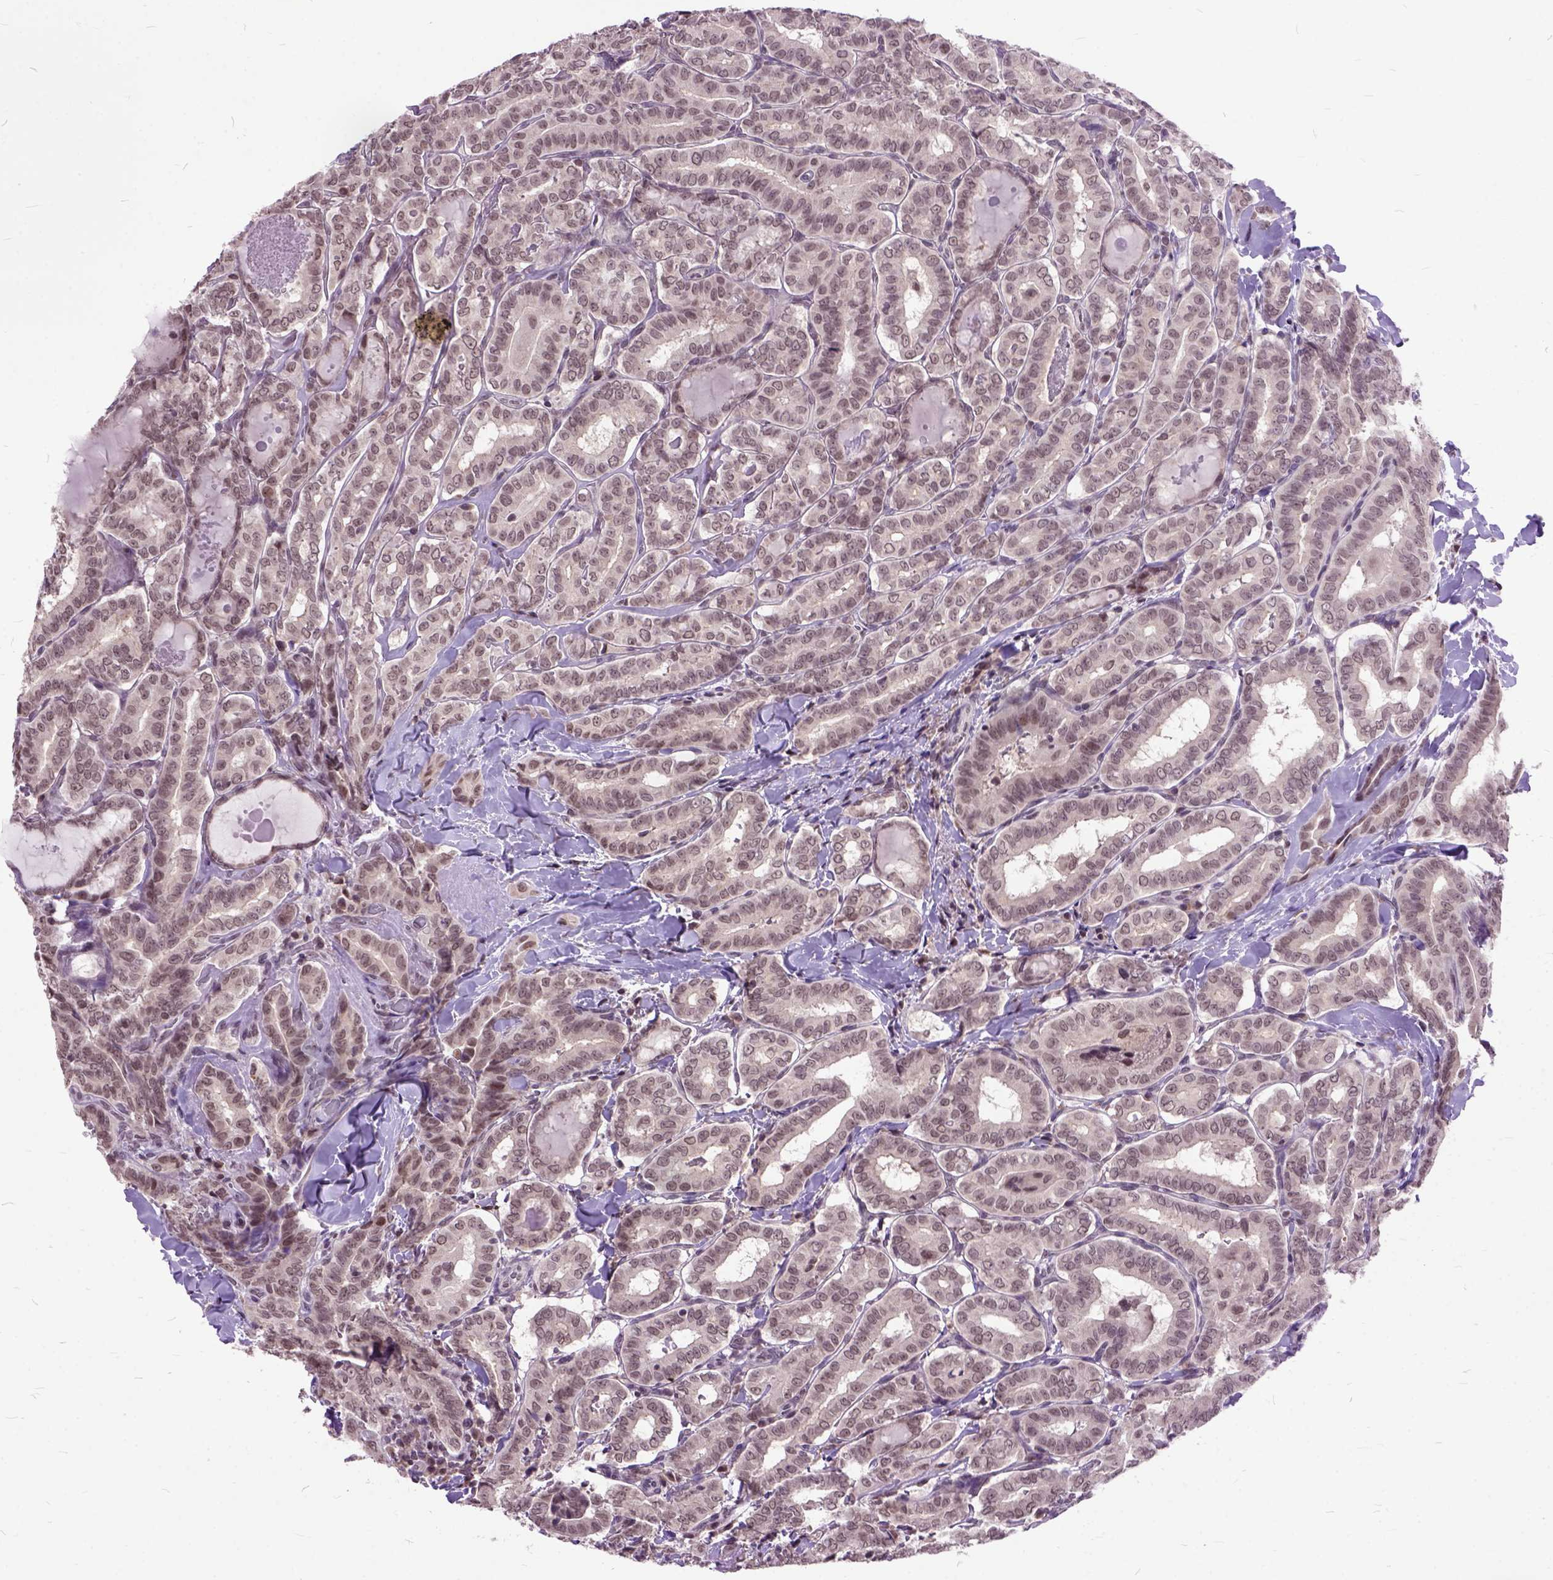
{"staining": {"intensity": "moderate", "quantity": ">75%", "location": "cytoplasmic/membranous"}, "tissue": "thyroid cancer", "cell_type": "Tumor cells", "image_type": "cancer", "snomed": [{"axis": "morphology", "description": "Papillary adenocarcinoma, NOS"}, {"axis": "morphology", "description": "Papillary adenoma metastatic"}, {"axis": "topography", "description": "Thyroid gland"}], "caption": "Immunohistochemistry histopathology image of neoplastic tissue: human thyroid cancer stained using immunohistochemistry (IHC) shows medium levels of moderate protein expression localized specifically in the cytoplasmic/membranous of tumor cells, appearing as a cytoplasmic/membranous brown color.", "gene": "ORC5", "patient": {"sex": "female", "age": 50}}